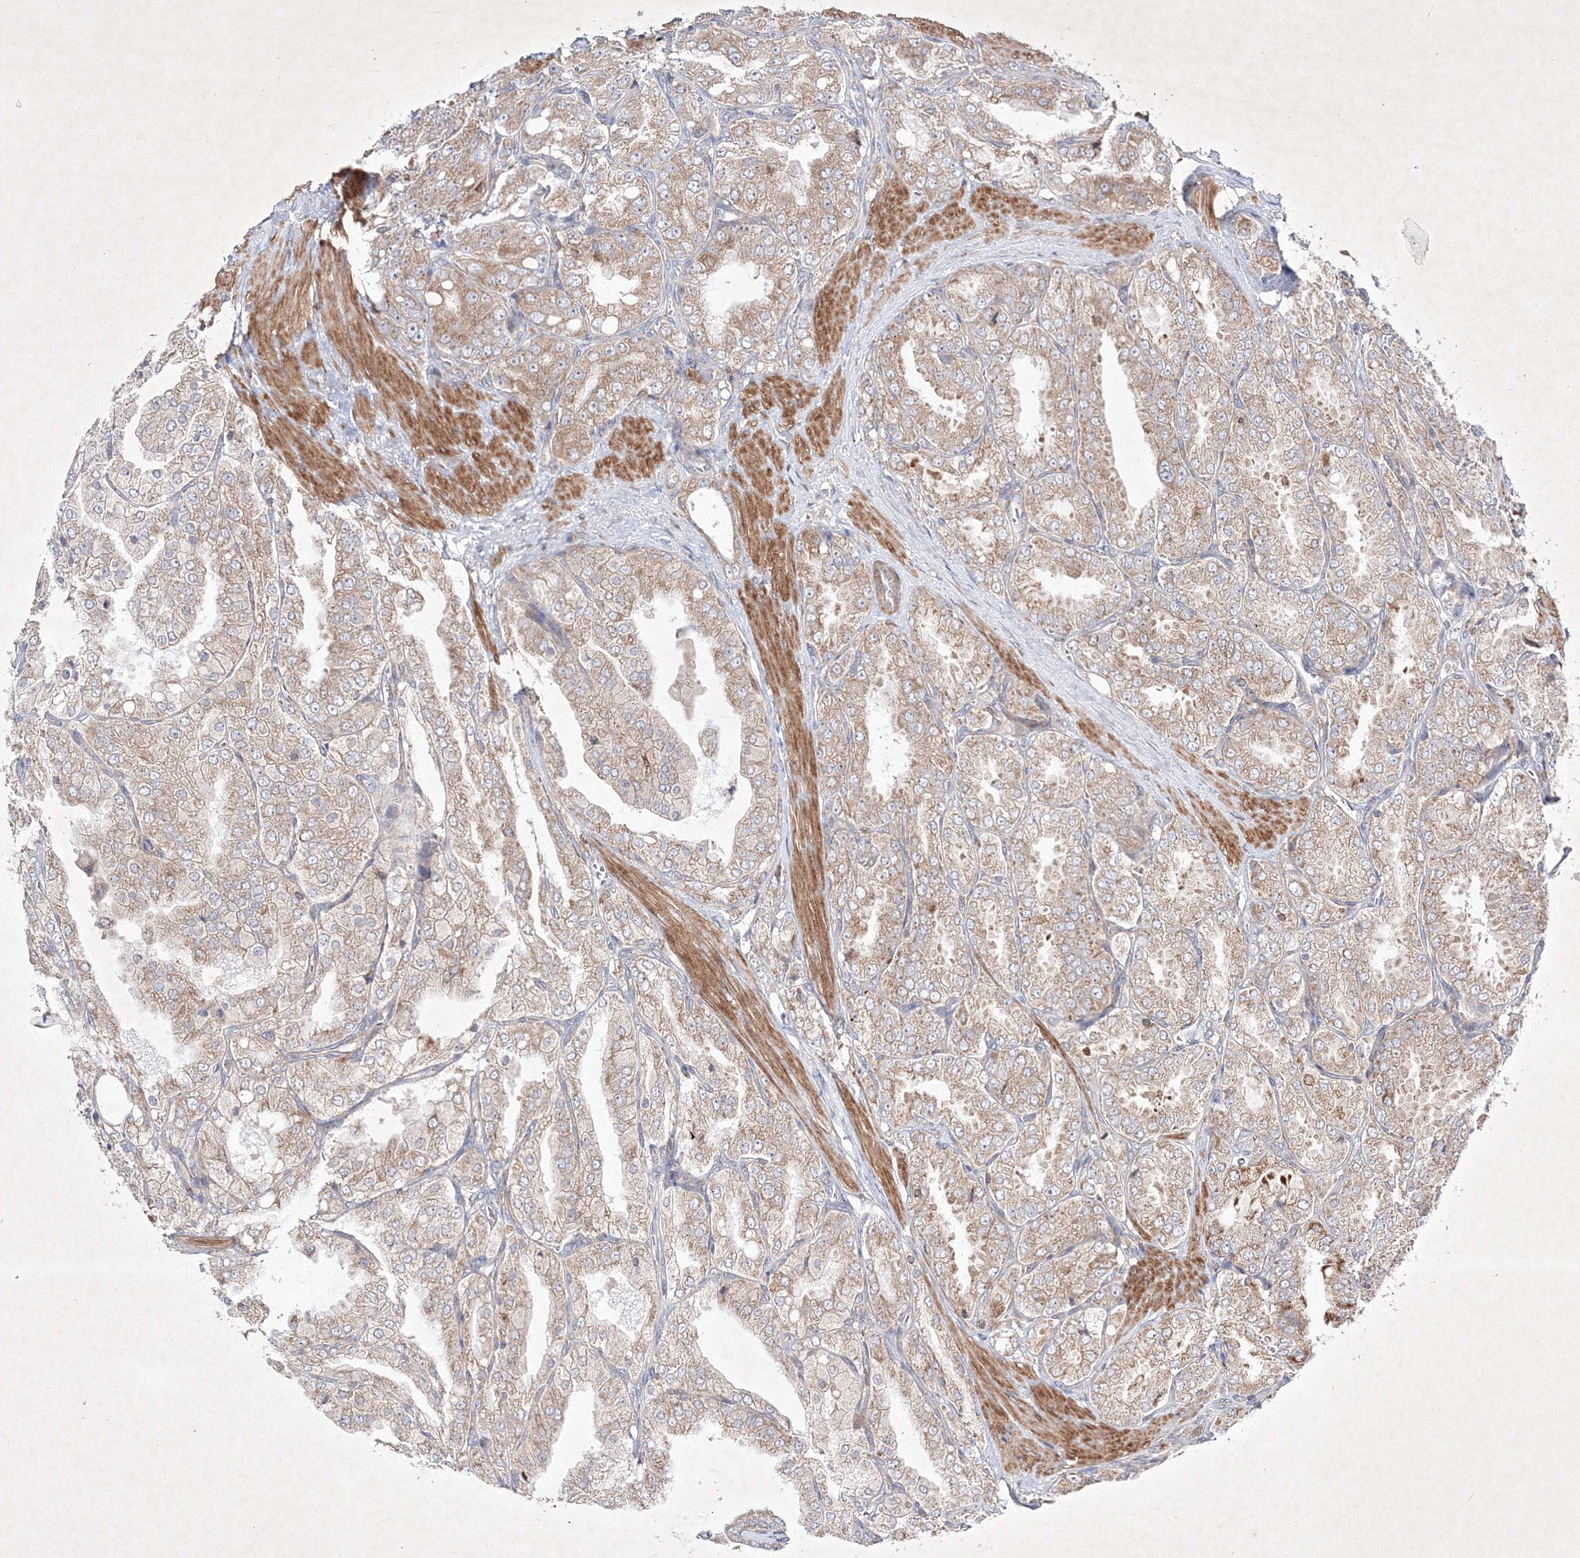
{"staining": {"intensity": "moderate", "quantity": ">75%", "location": "cytoplasmic/membranous"}, "tissue": "prostate cancer", "cell_type": "Tumor cells", "image_type": "cancer", "snomed": [{"axis": "morphology", "description": "Adenocarcinoma, High grade"}, {"axis": "topography", "description": "Prostate"}], "caption": "High-power microscopy captured an immunohistochemistry (IHC) micrograph of prostate cancer, revealing moderate cytoplasmic/membranous staining in about >75% of tumor cells.", "gene": "OPA1", "patient": {"sex": "male", "age": 50}}